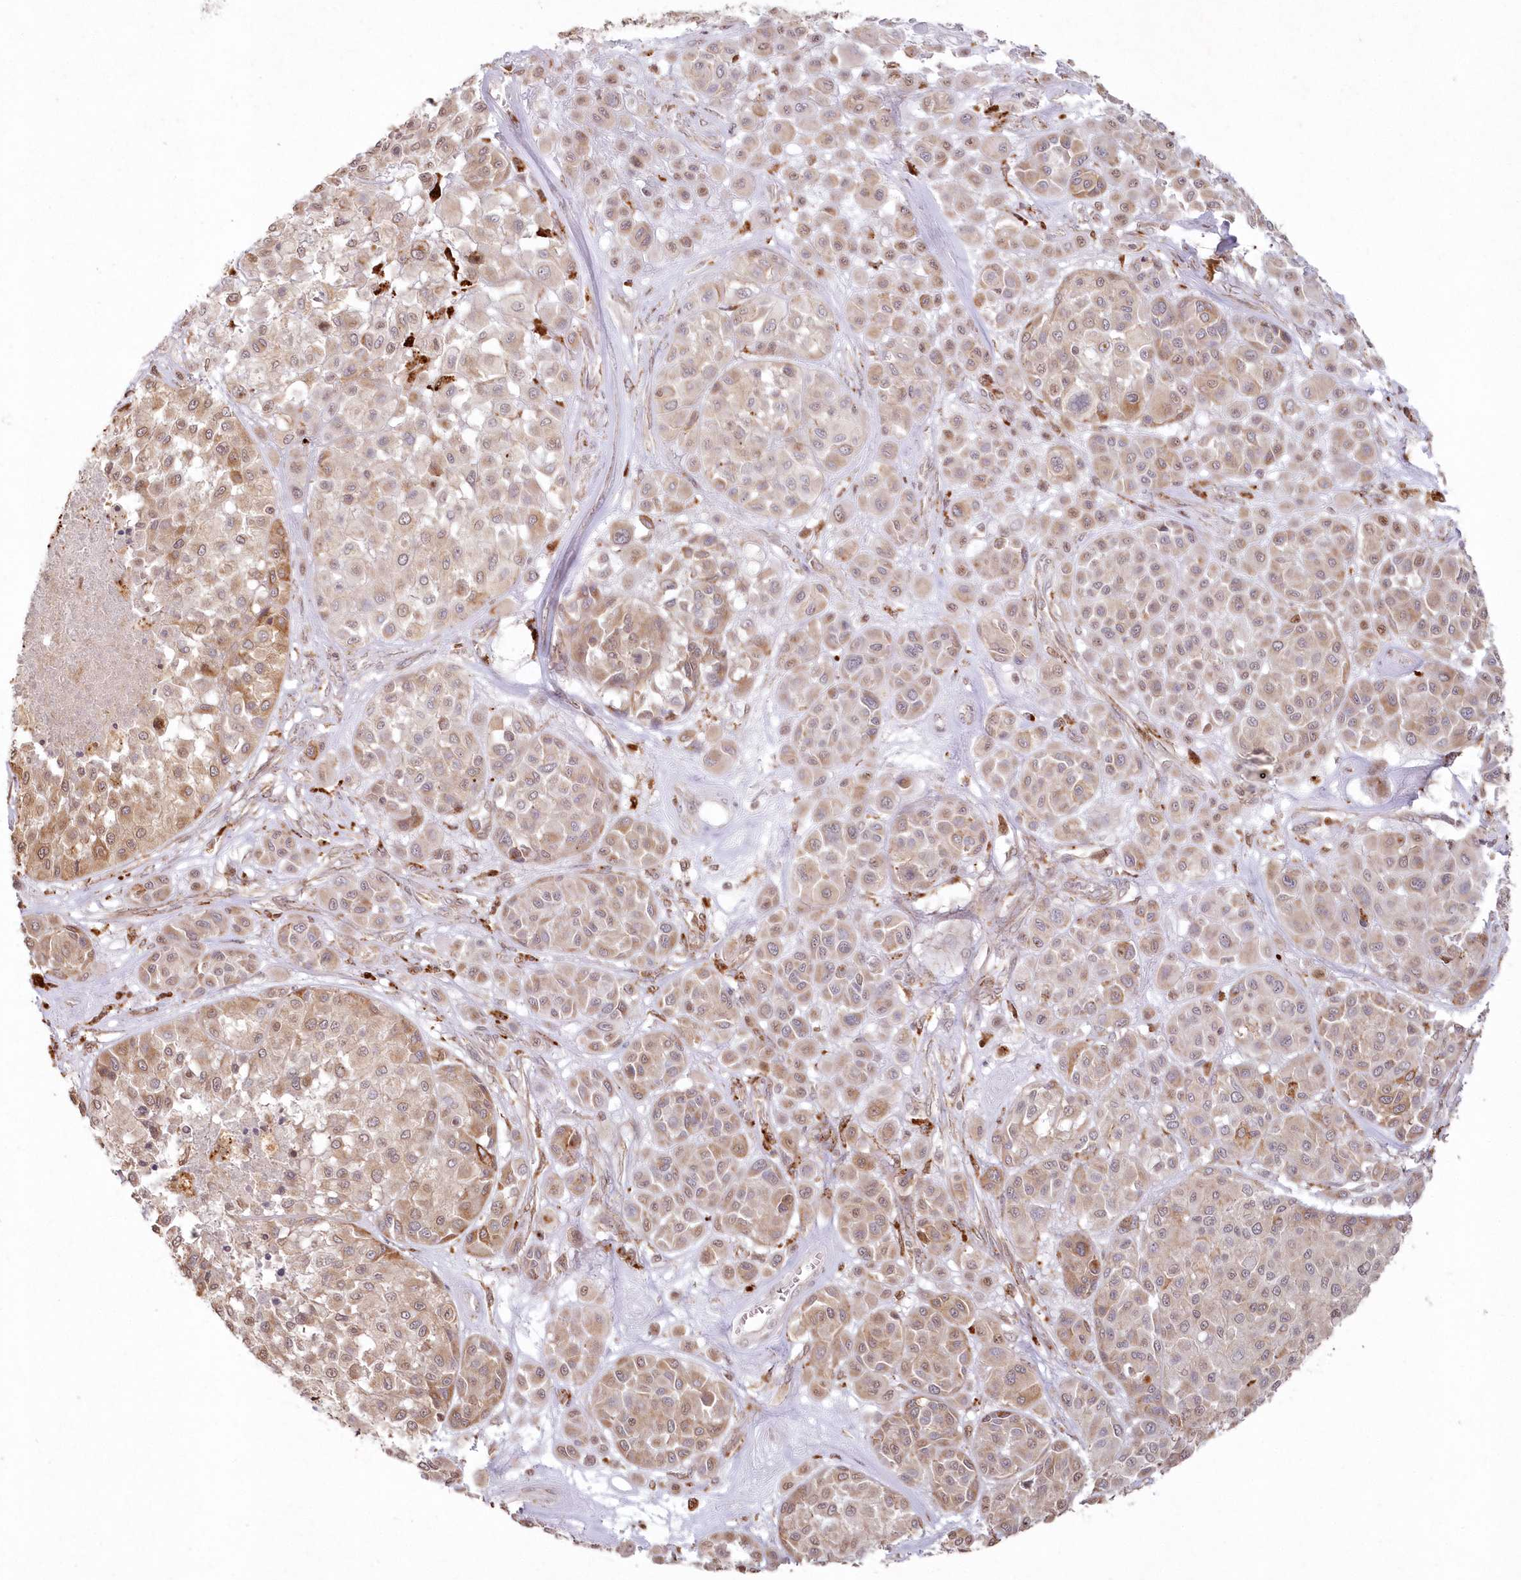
{"staining": {"intensity": "weak", "quantity": ">75%", "location": "cytoplasmic/membranous,nuclear"}, "tissue": "melanoma", "cell_type": "Tumor cells", "image_type": "cancer", "snomed": [{"axis": "morphology", "description": "Malignant melanoma, Metastatic site"}, {"axis": "topography", "description": "Soft tissue"}], "caption": "The micrograph exhibits a brown stain indicating the presence of a protein in the cytoplasmic/membranous and nuclear of tumor cells in melanoma.", "gene": "ARSB", "patient": {"sex": "male", "age": 41}}